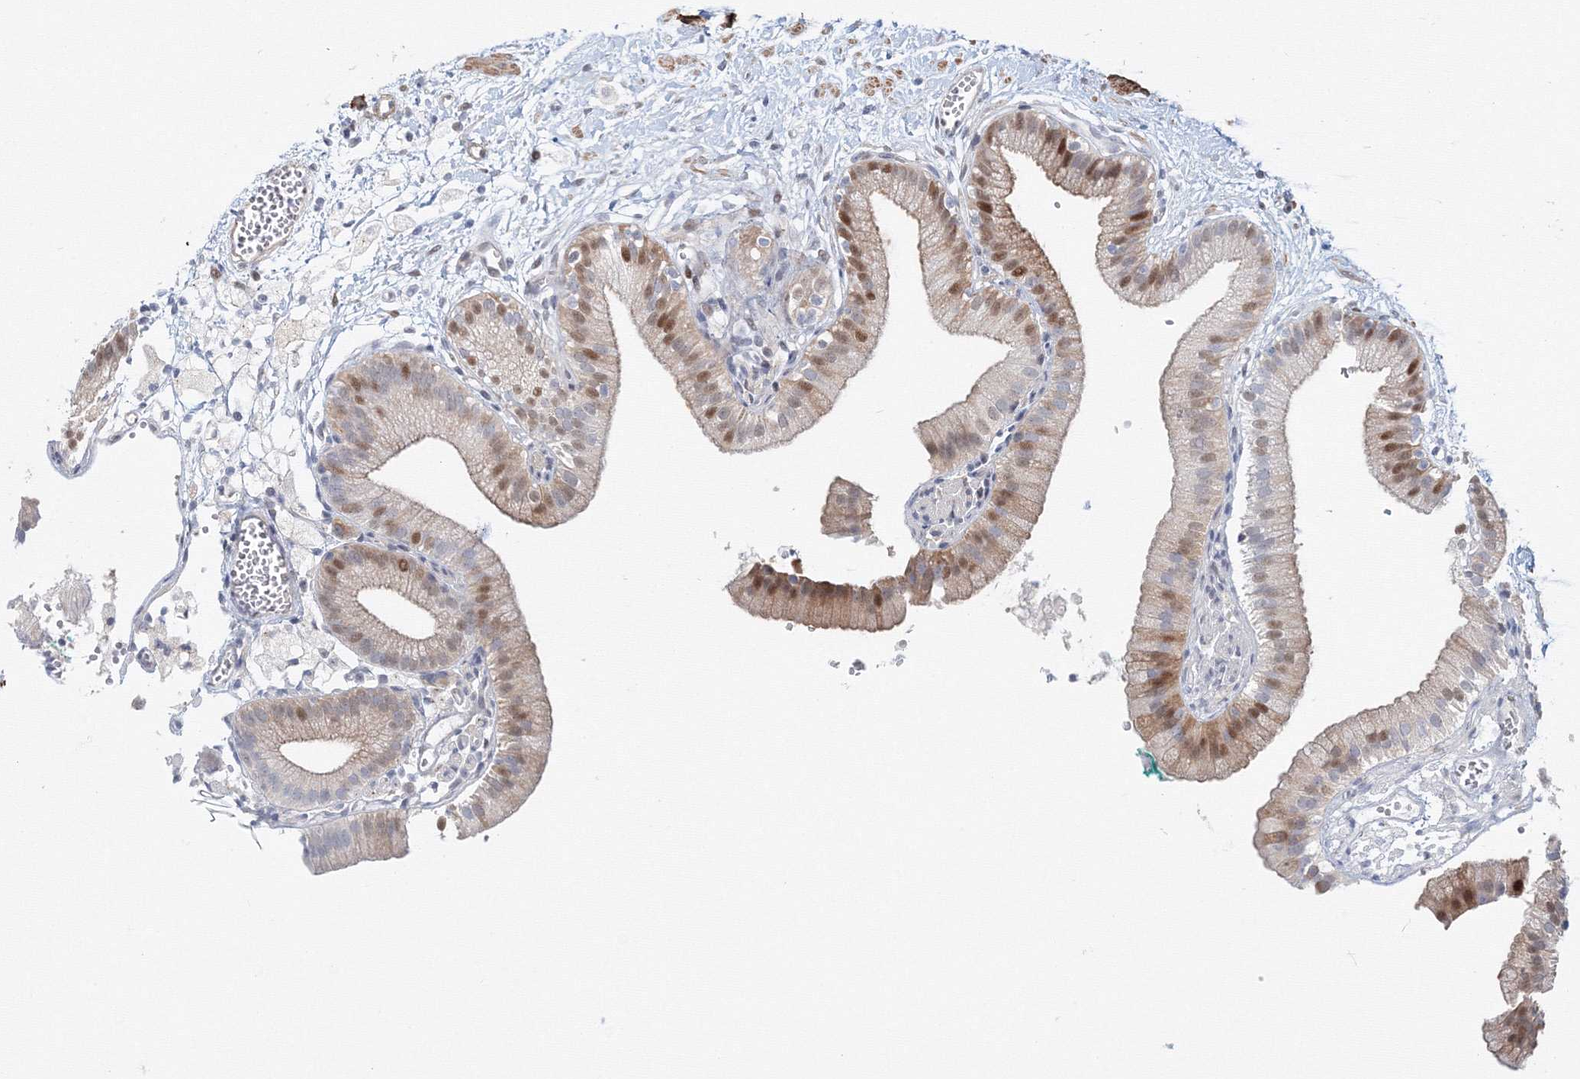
{"staining": {"intensity": "moderate", "quantity": "25%-75%", "location": "cytoplasmic/membranous,nuclear"}, "tissue": "gallbladder", "cell_type": "Glandular cells", "image_type": "normal", "snomed": [{"axis": "morphology", "description": "Normal tissue, NOS"}, {"axis": "topography", "description": "Gallbladder"}], "caption": "Approximately 25%-75% of glandular cells in normal human gallbladder display moderate cytoplasmic/membranous,nuclear protein expression as visualized by brown immunohistochemical staining.", "gene": "ARHGAP21", "patient": {"sex": "male", "age": 55}}